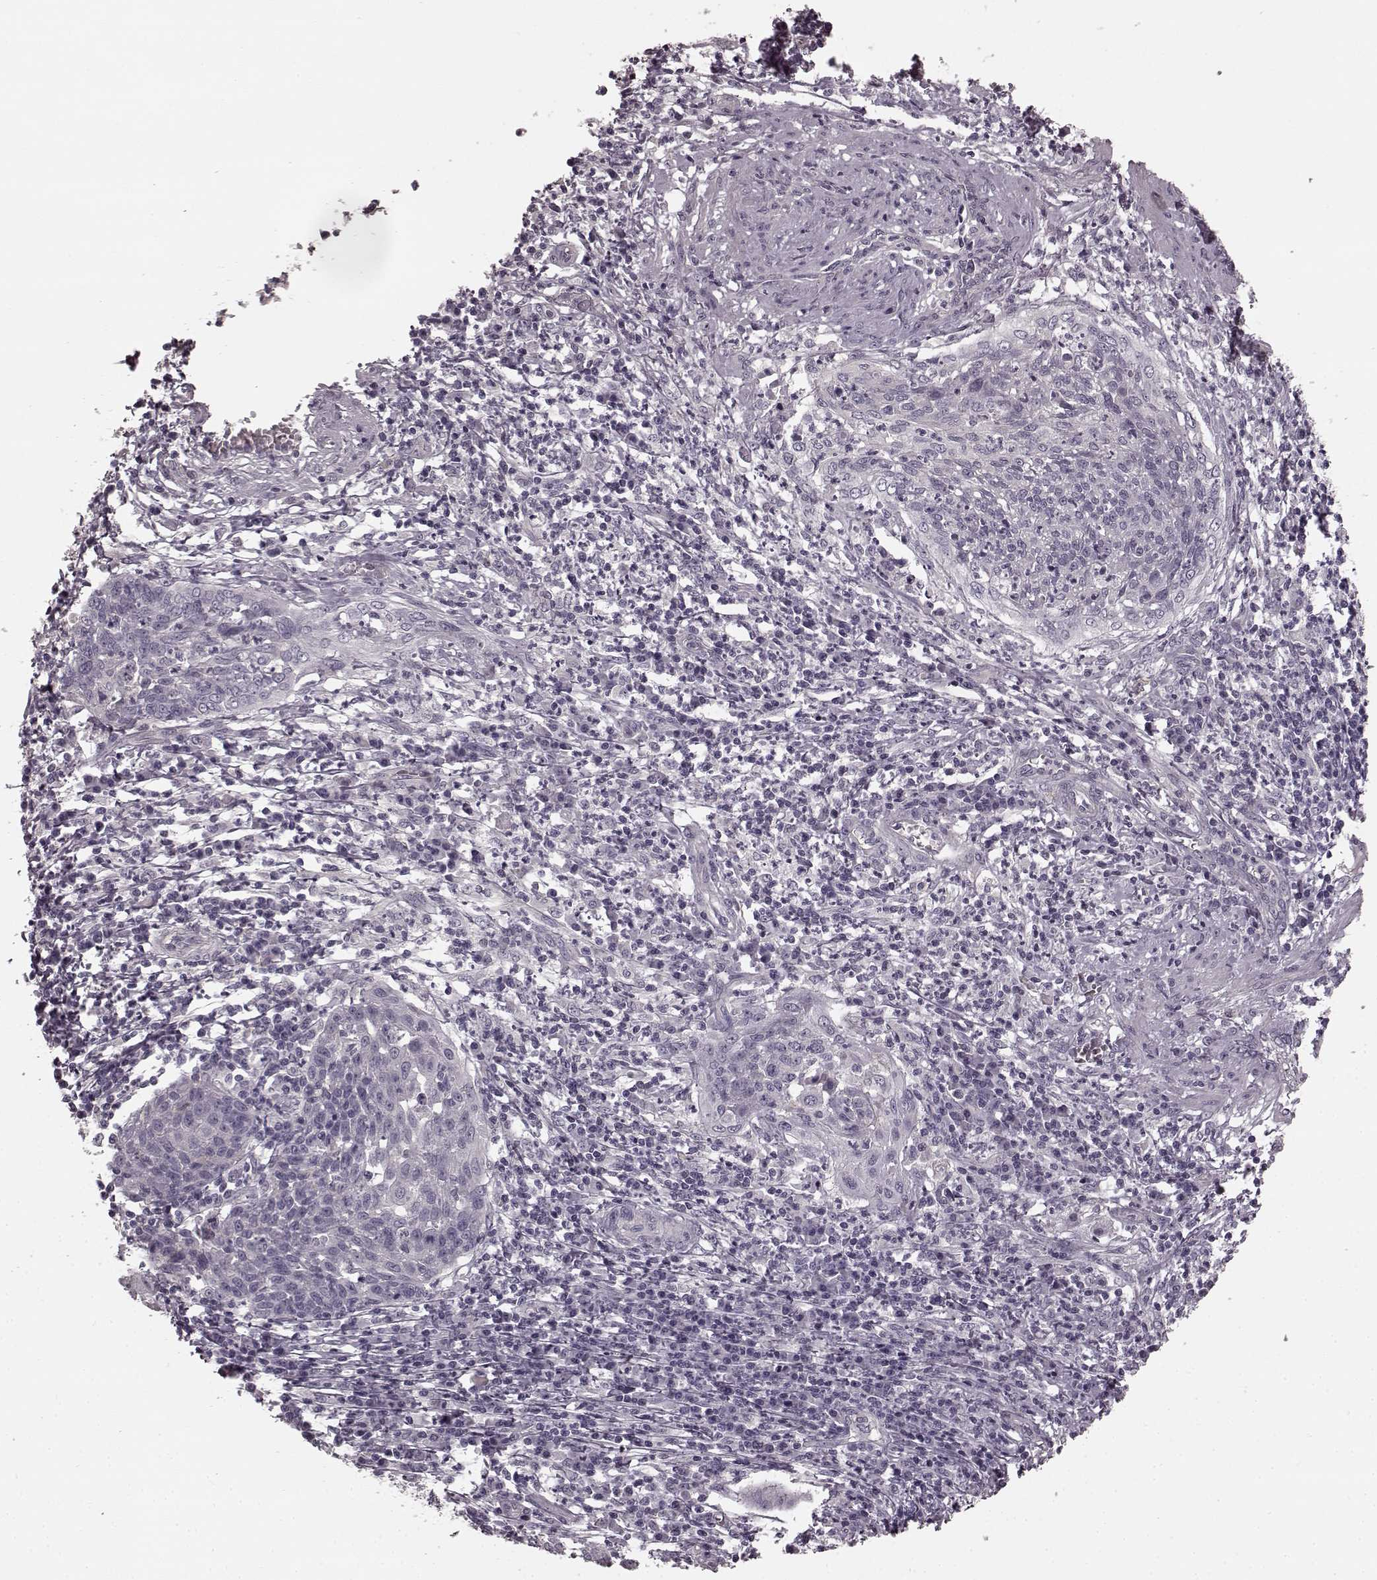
{"staining": {"intensity": "negative", "quantity": "none", "location": "none"}, "tissue": "cervical cancer", "cell_type": "Tumor cells", "image_type": "cancer", "snomed": [{"axis": "morphology", "description": "Squamous cell carcinoma, NOS"}, {"axis": "topography", "description": "Cervix"}], "caption": "Human cervical cancer stained for a protein using immunohistochemistry demonstrates no staining in tumor cells.", "gene": "PRKCE", "patient": {"sex": "female", "age": 34}}